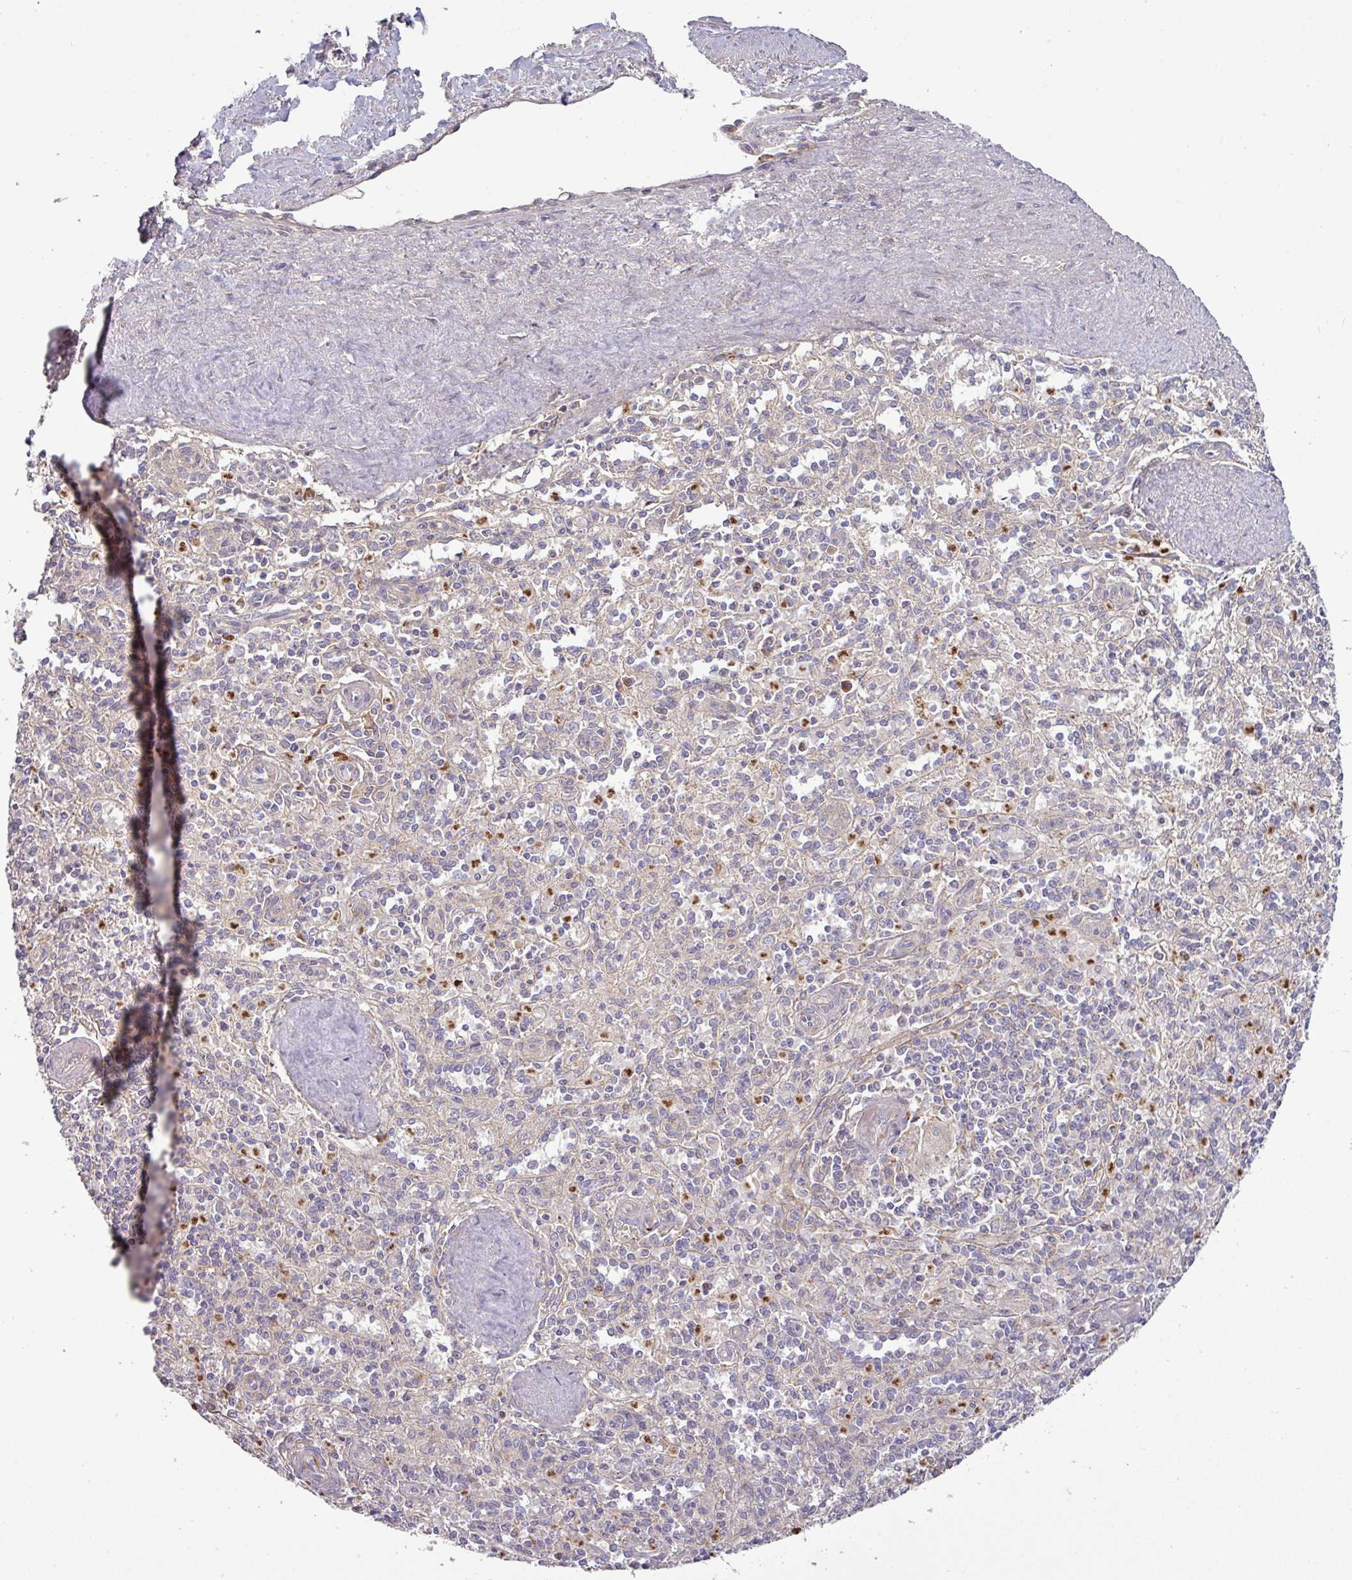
{"staining": {"intensity": "strong", "quantity": "<25%", "location": "nuclear"}, "tissue": "spleen", "cell_type": "Cells in red pulp", "image_type": "normal", "snomed": [{"axis": "morphology", "description": "Normal tissue, NOS"}, {"axis": "topography", "description": "Spleen"}], "caption": "Protein expression analysis of unremarkable spleen reveals strong nuclear staining in about <25% of cells in red pulp. The staining was performed using DAB to visualize the protein expression in brown, while the nuclei were stained in blue with hematoxylin (Magnification: 20x).", "gene": "PAPLN", "patient": {"sex": "female", "age": 70}}